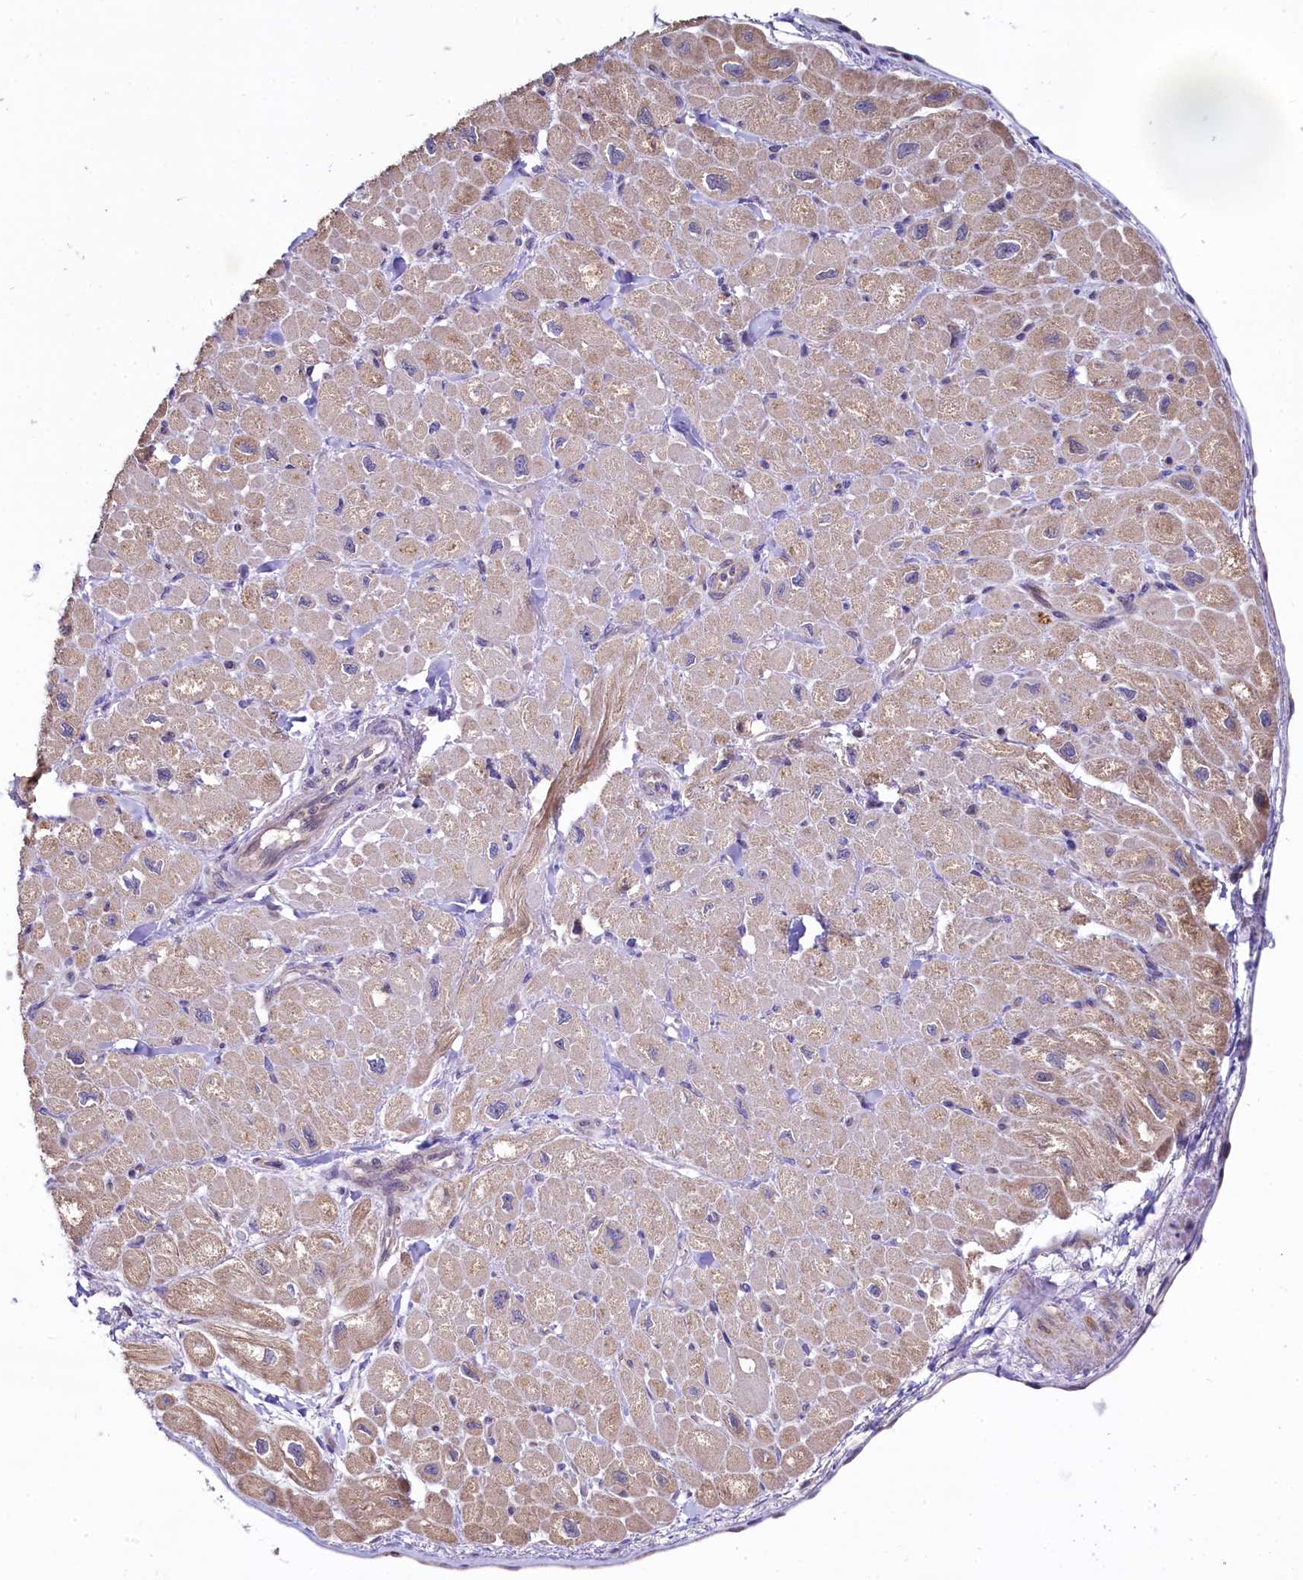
{"staining": {"intensity": "weak", "quantity": "25%-75%", "location": "cytoplasmic/membranous"}, "tissue": "heart muscle", "cell_type": "Cardiomyocytes", "image_type": "normal", "snomed": [{"axis": "morphology", "description": "Normal tissue, NOS"}, {"axis": "topography", "description": "Heart"}], "caption": "A brown stain highlights weak cytoplasmic/membranous expression of a protein in cardiomyocytes of benign human heart muscle. (DAB = brown stain, brightfield microscopy at high magnification).", "gene": "MRPL57", "patient": {"sex": "male", "age": 65}}